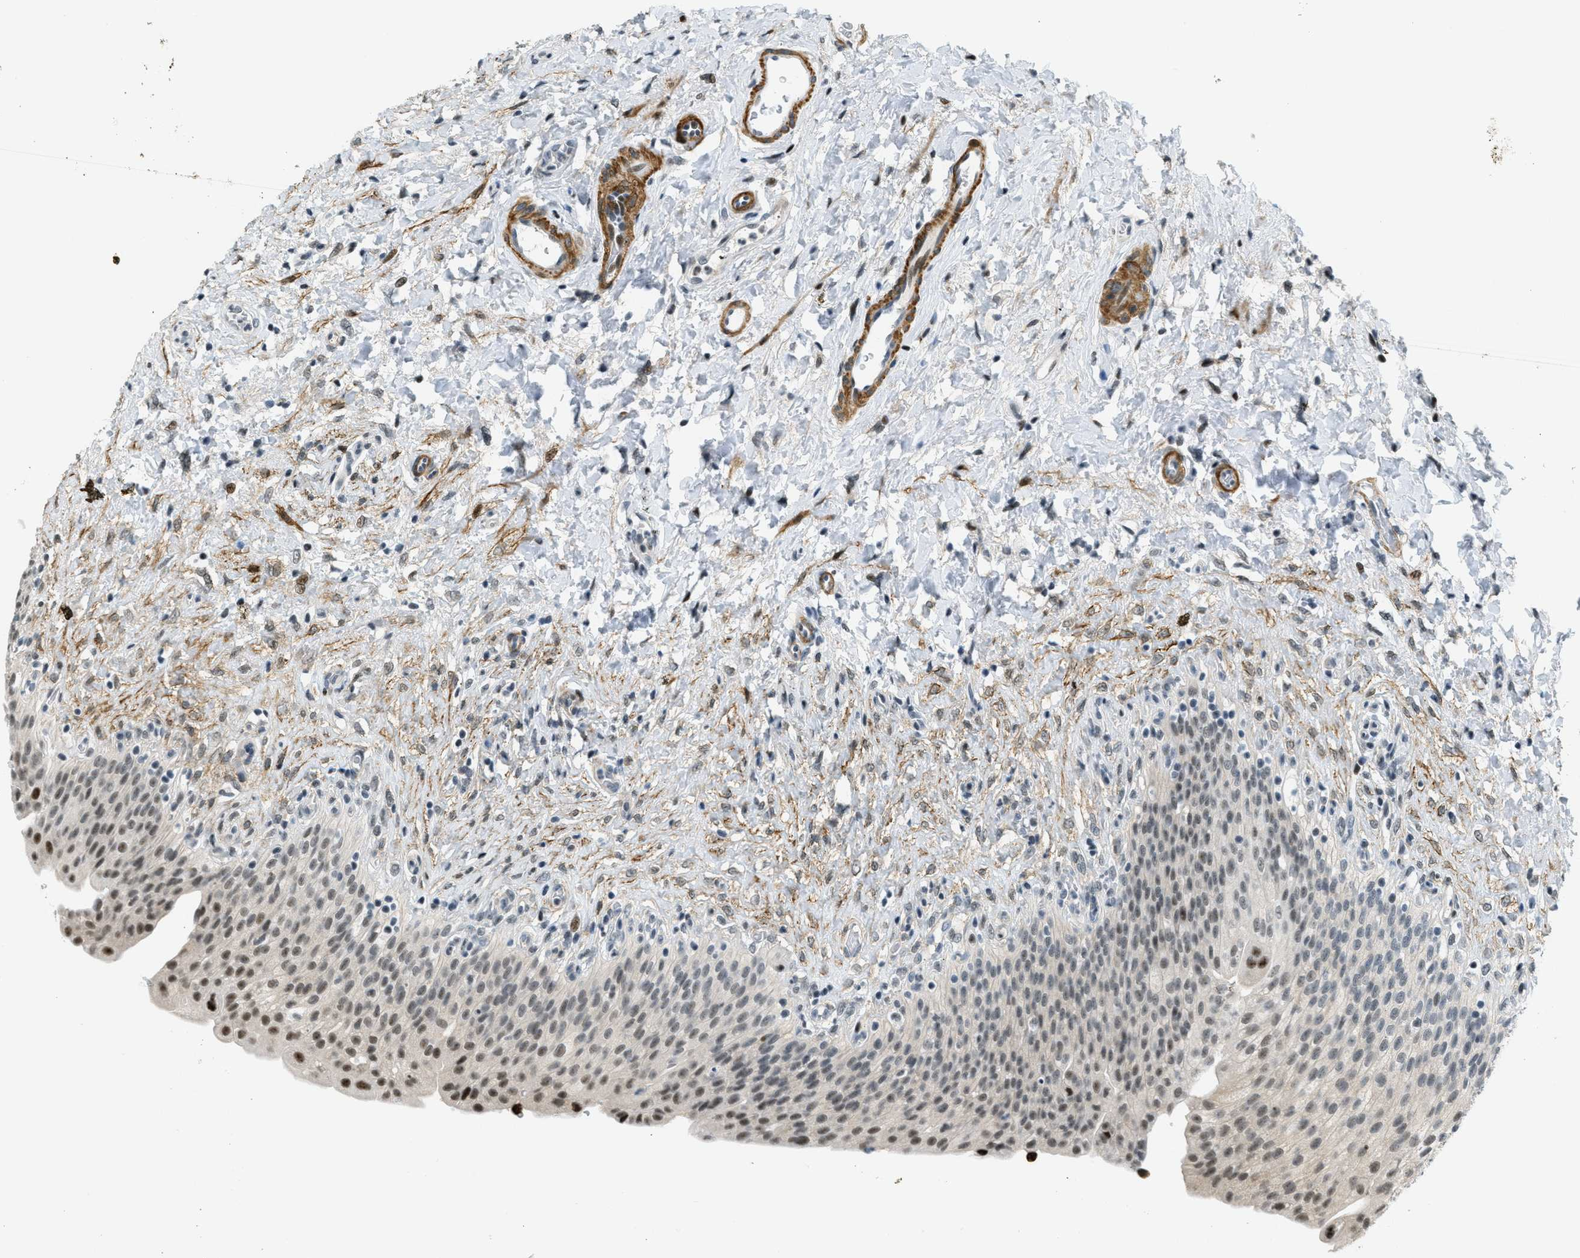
{"staining": {"intensity": "moderate", "quantity": "25%-75%", "location": "nuclear"}, "tissue": "urinary bladder", "cell_type": "Urothelial cells", "image_type": "normal", "snomed": [{"axis": "morphology", "description": "Urothelial carcinoma, High grade"}, {"axis": "topography", "description": "Urinary bladder"}], "caption": "Brown immunohistochemical staining in unremarkable urinary bladder demonstrates moderate nuclear expression in approximately 25%-75% of urothelial cells.", "gene": "ZDHHC23", "patient": {"sex": "male", "age": 46}}